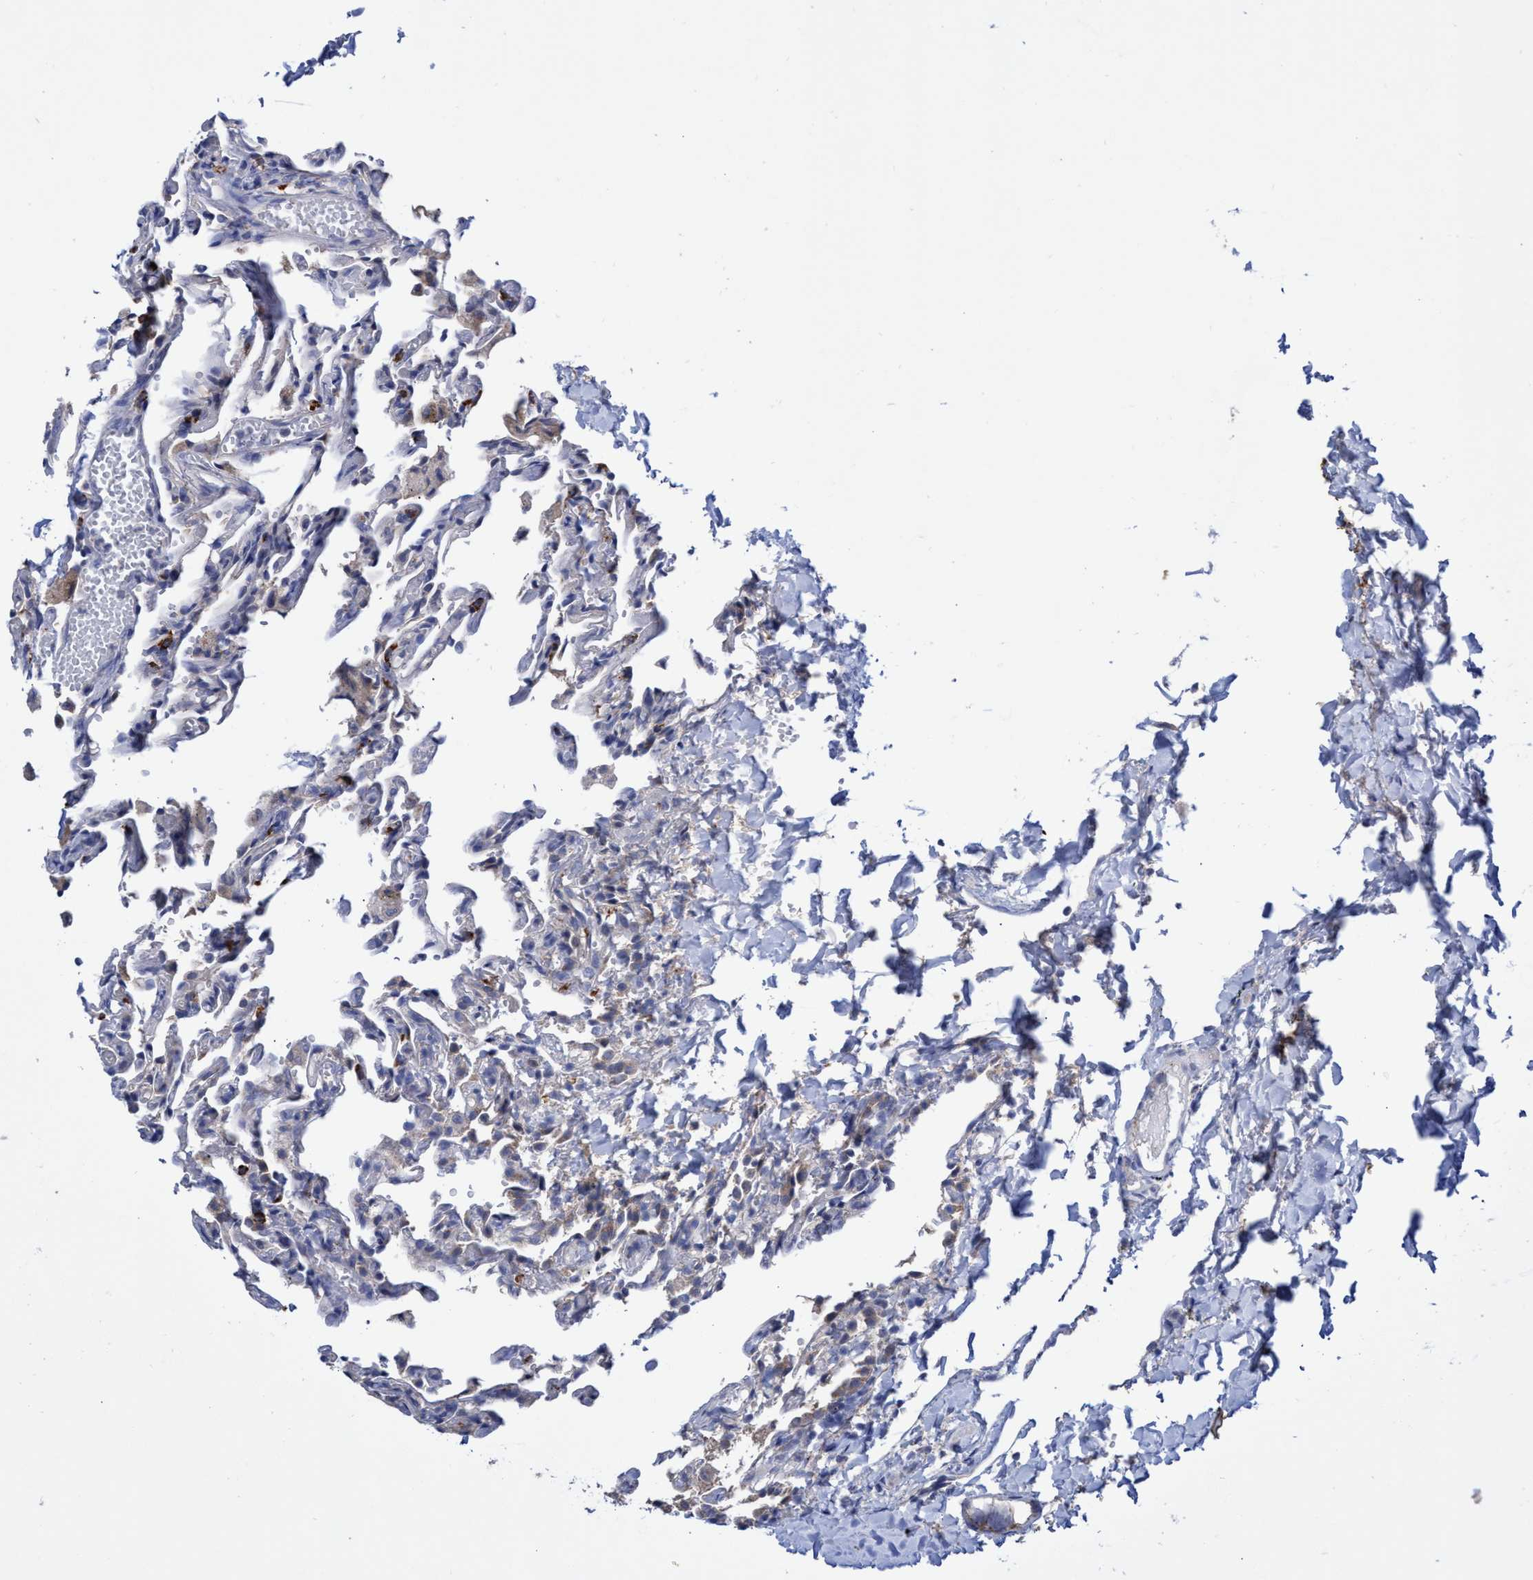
{"staining": {"intensity": "weak", "quantity": "<25%", "location": "cytoplasmic/membranous"}, "tissue": "lung", "cell_type": "Alveolar cells", "image_type": "normal", "snomed": [{"axis": "morphology", "description": "Normal tissue, NOS"}, {"axis": "topography", "description": "Lung"}], "caption": "Alveolar cells show no significant protein staining in unremarkable lung.", "gene": "SVEP1", "patient": {"sex": "male", "age": 21}}